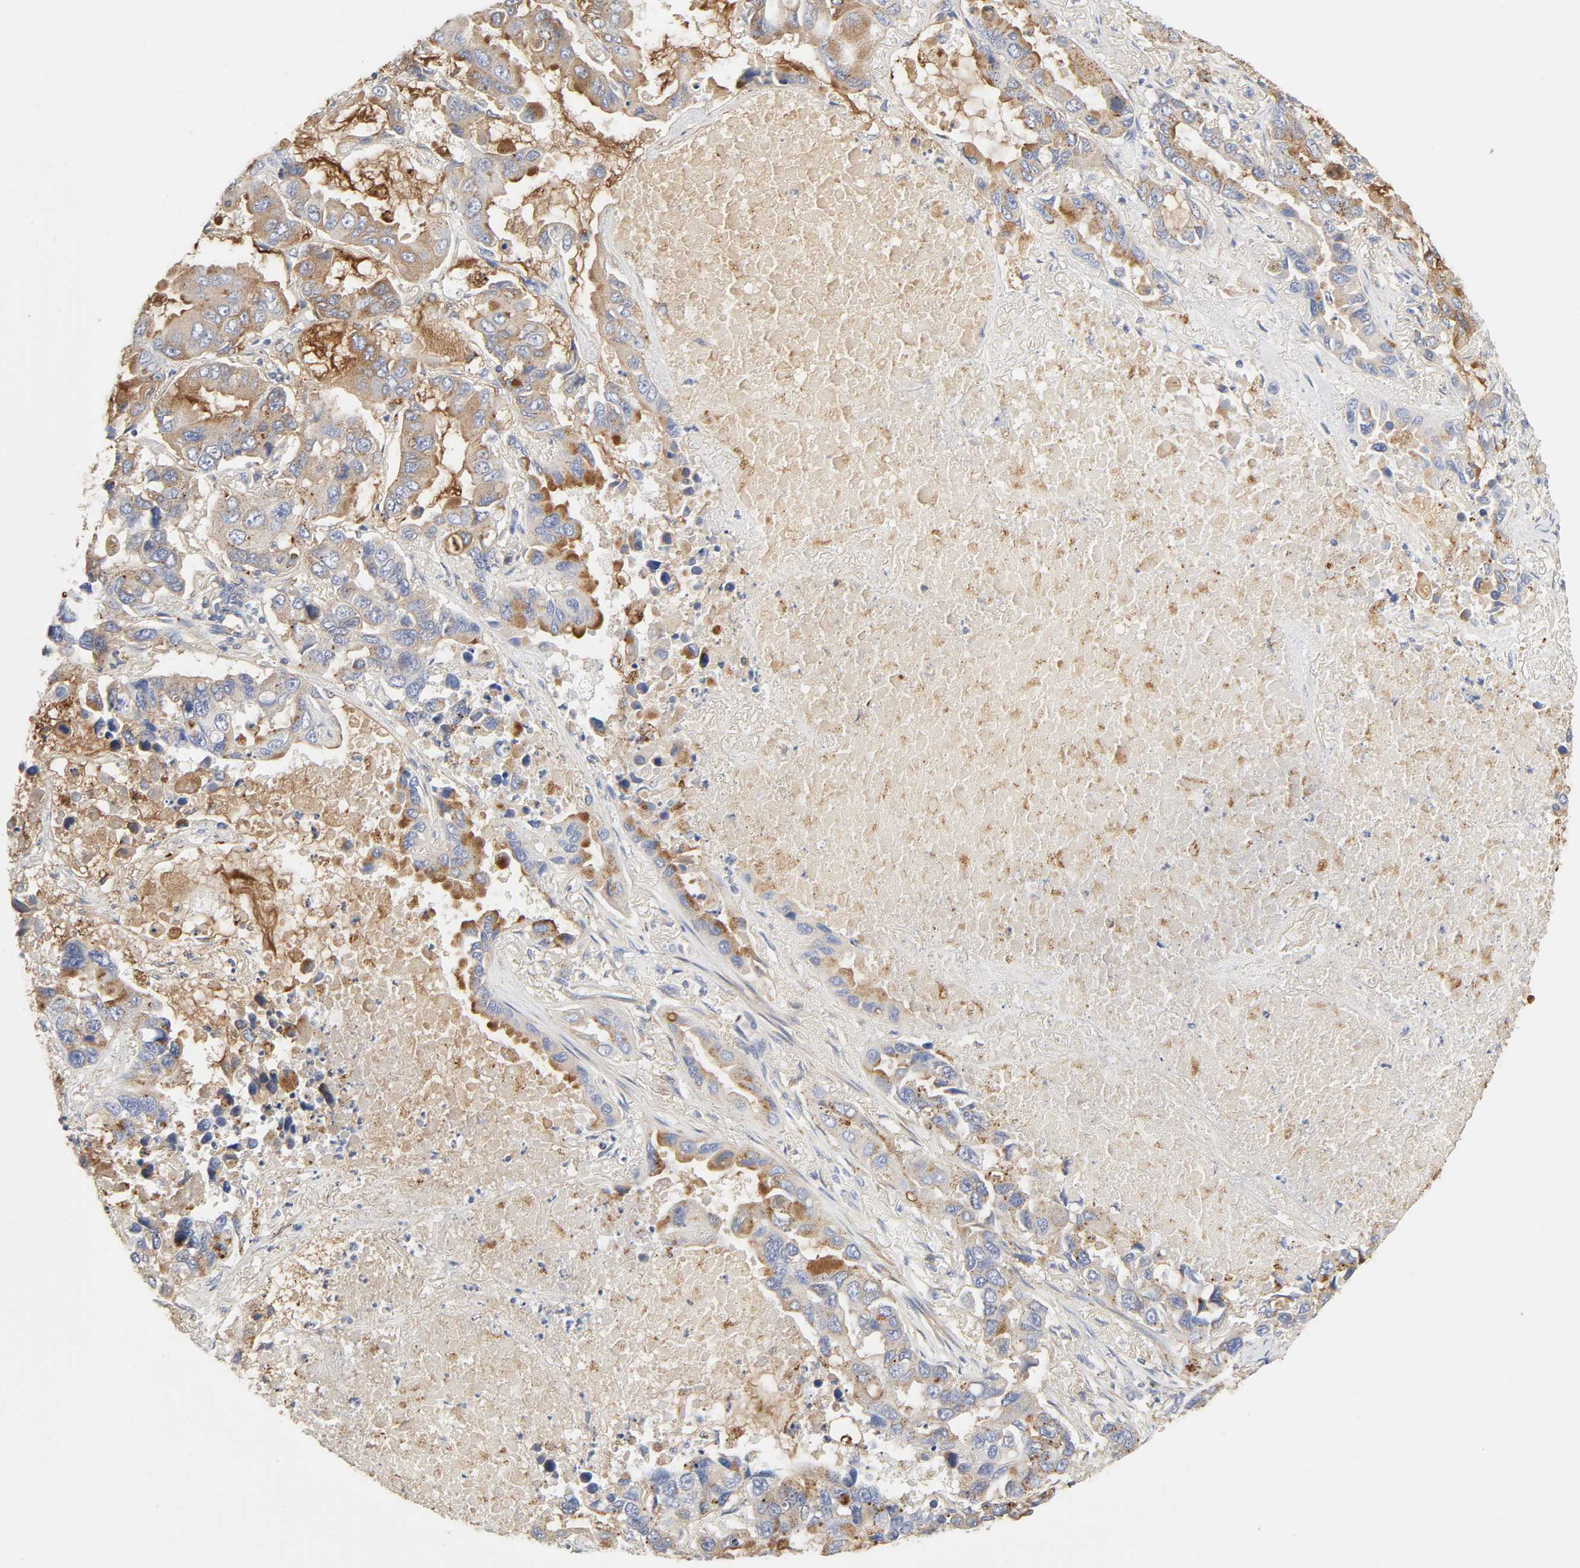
{"staining": {"intensity": "moderate", "quantity": "25%-75%", "location": "cytoplasmic/membranous"}, "tissue": "lung cancer", "cell_type": "Tumor cells", "image_type": "cancer", "snomed": [{"axis": "morphology", "description": "Adenocarcinoma, NOS"}, {"axis": "topography", "description": "Lung"}], "caption": "The photomicrograph displays staining of lung adenocarcinoma, revealing moderate cytoplasmic/membranous protein positivity (brown color) within tumor cells.", "gene": "MAGEB17", "patient": {"sex": "male", "age": 64}}